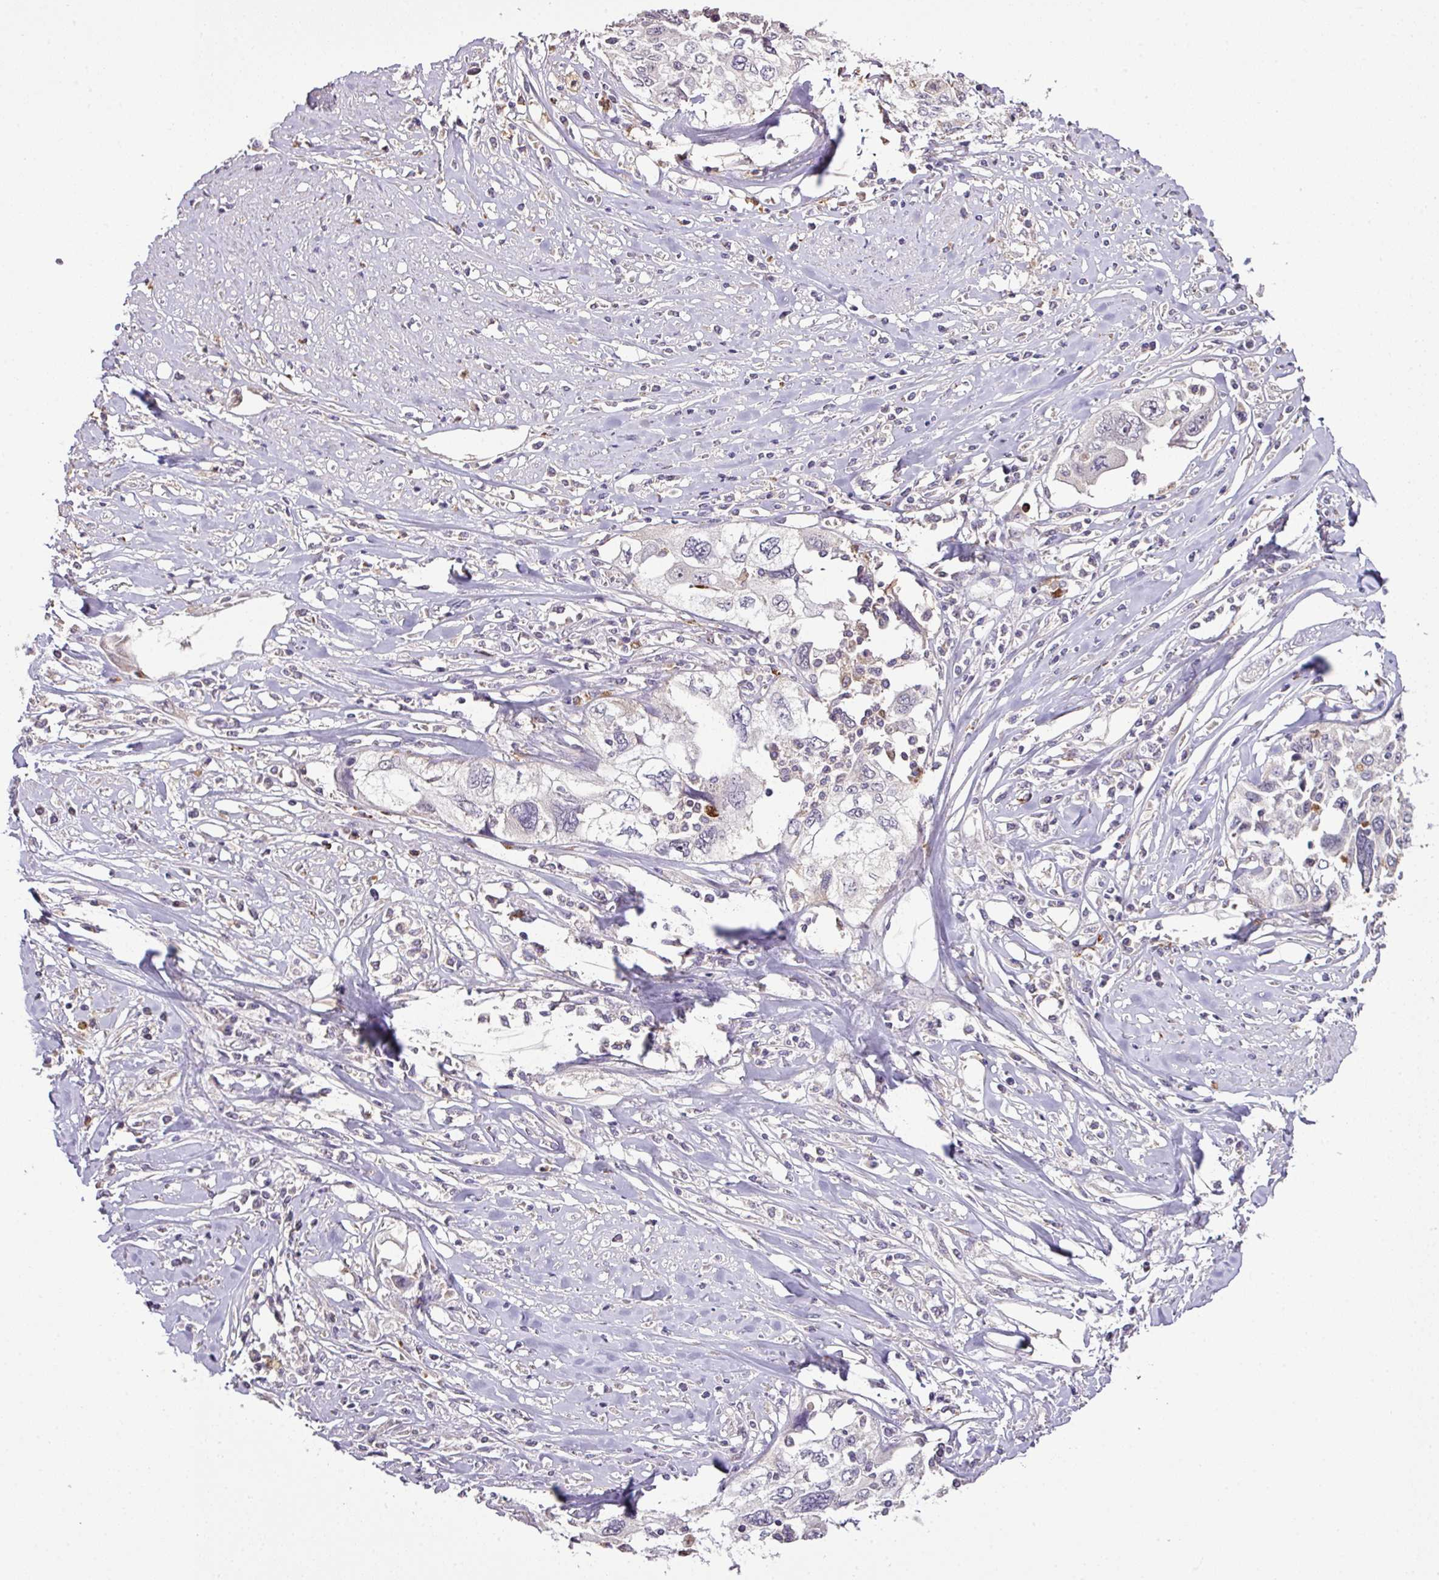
{"staining": {"intensity": "negative", "quantity": "none", "location": "none"}, "tissue": "cervical cancer", "cell_type": "Tumor cells", "image_type": "cancer", "snomed": [{"axis": "morphology", "description": "Squamous cell carcinoma, NOS"}, {"axis": "topography", "description": "Cervix"}], "caption": "A high-resolution histopathology image shows immunohistochemistry staining of cervical squamous cell carcinoma, which exhibits no significant staining in tumor cells. Nuclei are stained in blue.", "gene": "SMCO4", "patient": {"sex": "female", "age": 31}}